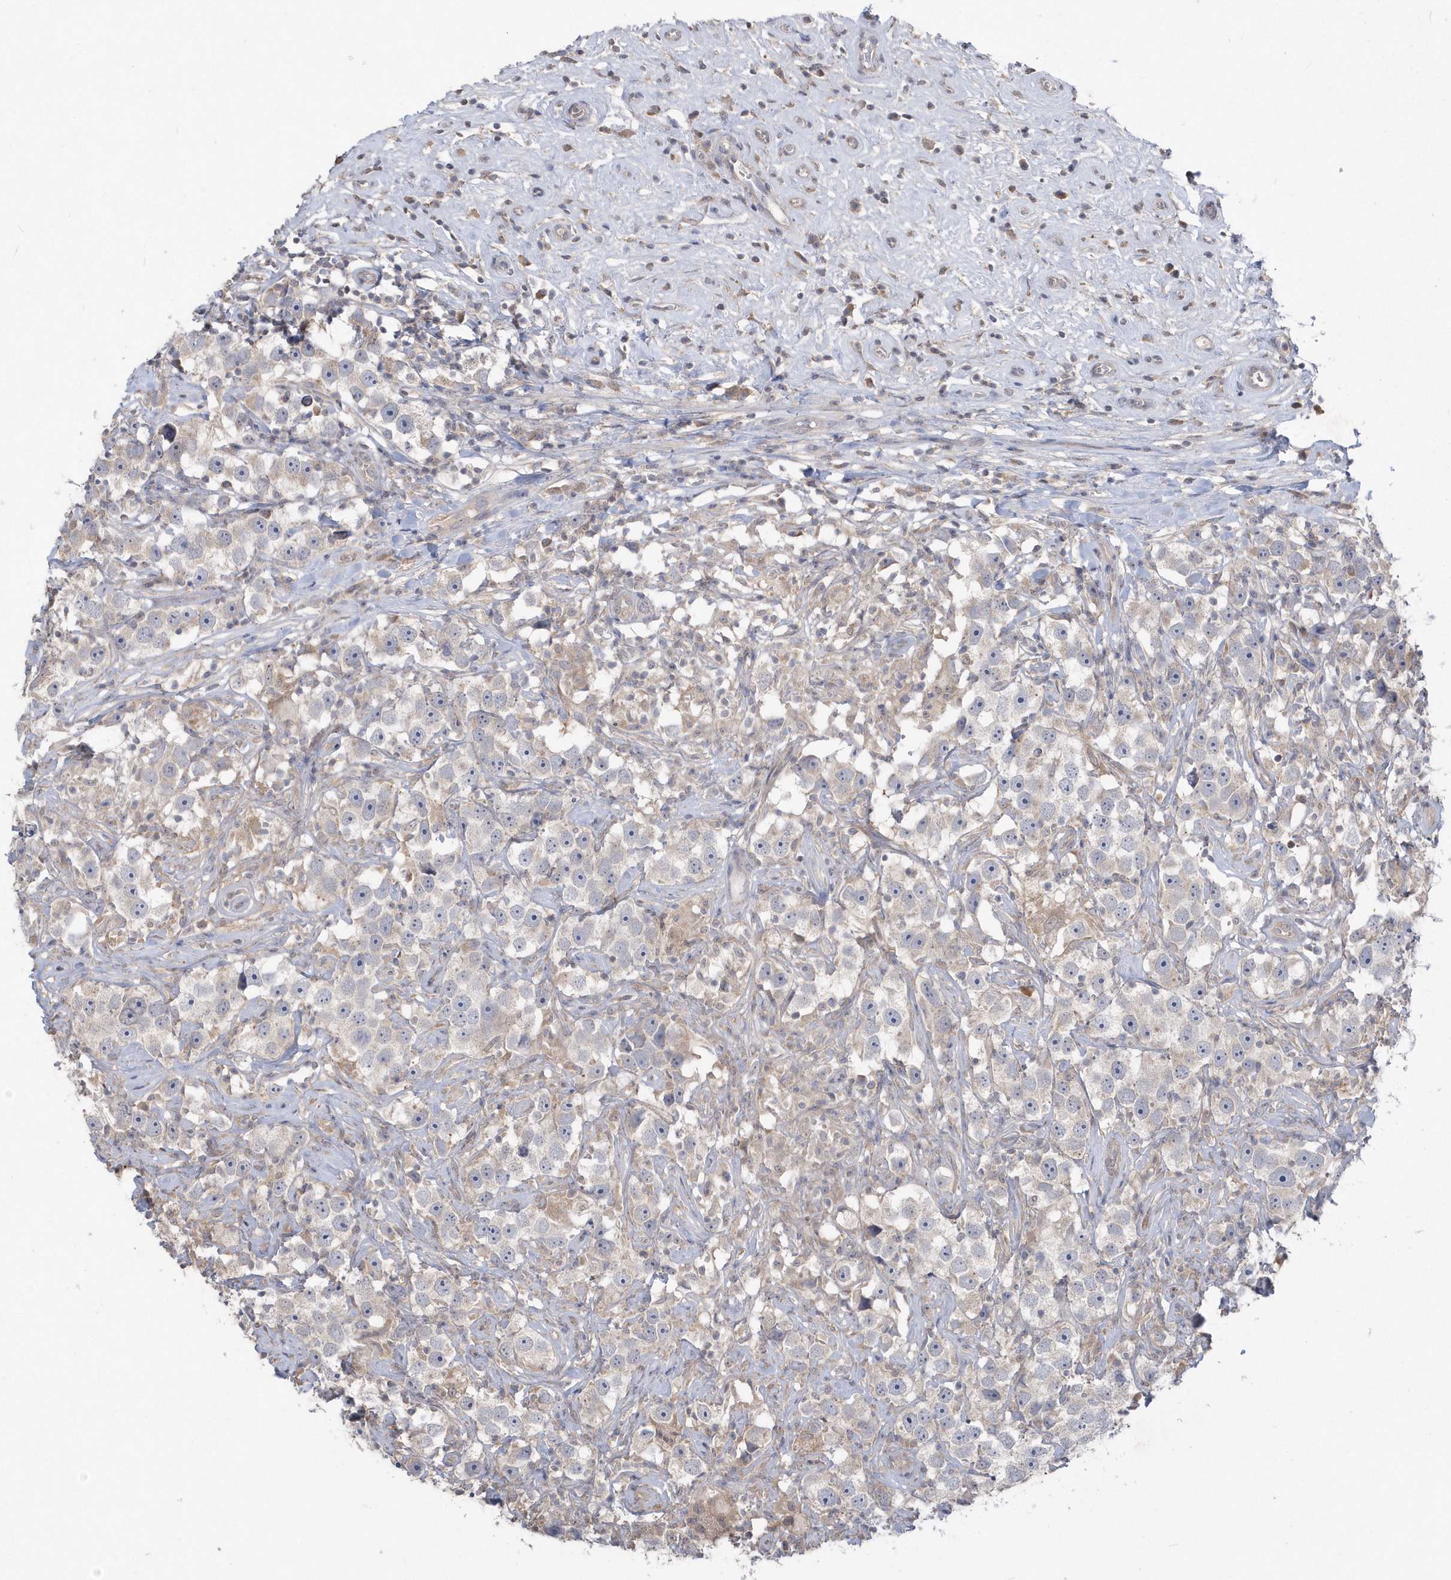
{"staining": {"intensity": "weak", "quantity": ">75%", "location": "cytoplasmic/membranous"}, "tissue": "testis cancer", "cell_type": "Tumor cells", "image_type": "cancer", "snomed": [{"axis": "morphology", "description": "Seminoma, NOS"}, {"axis": "topography", "description": "Testis"}], "caption": "Human testis cancer (seminoma) stained for a protein (brown) exhibits weak cytoplasmic/membranous positive expression in approximately >75% of tumor cells.", "gene": "AKR7A2", "patient": {"sex": "male", "age": 49}}